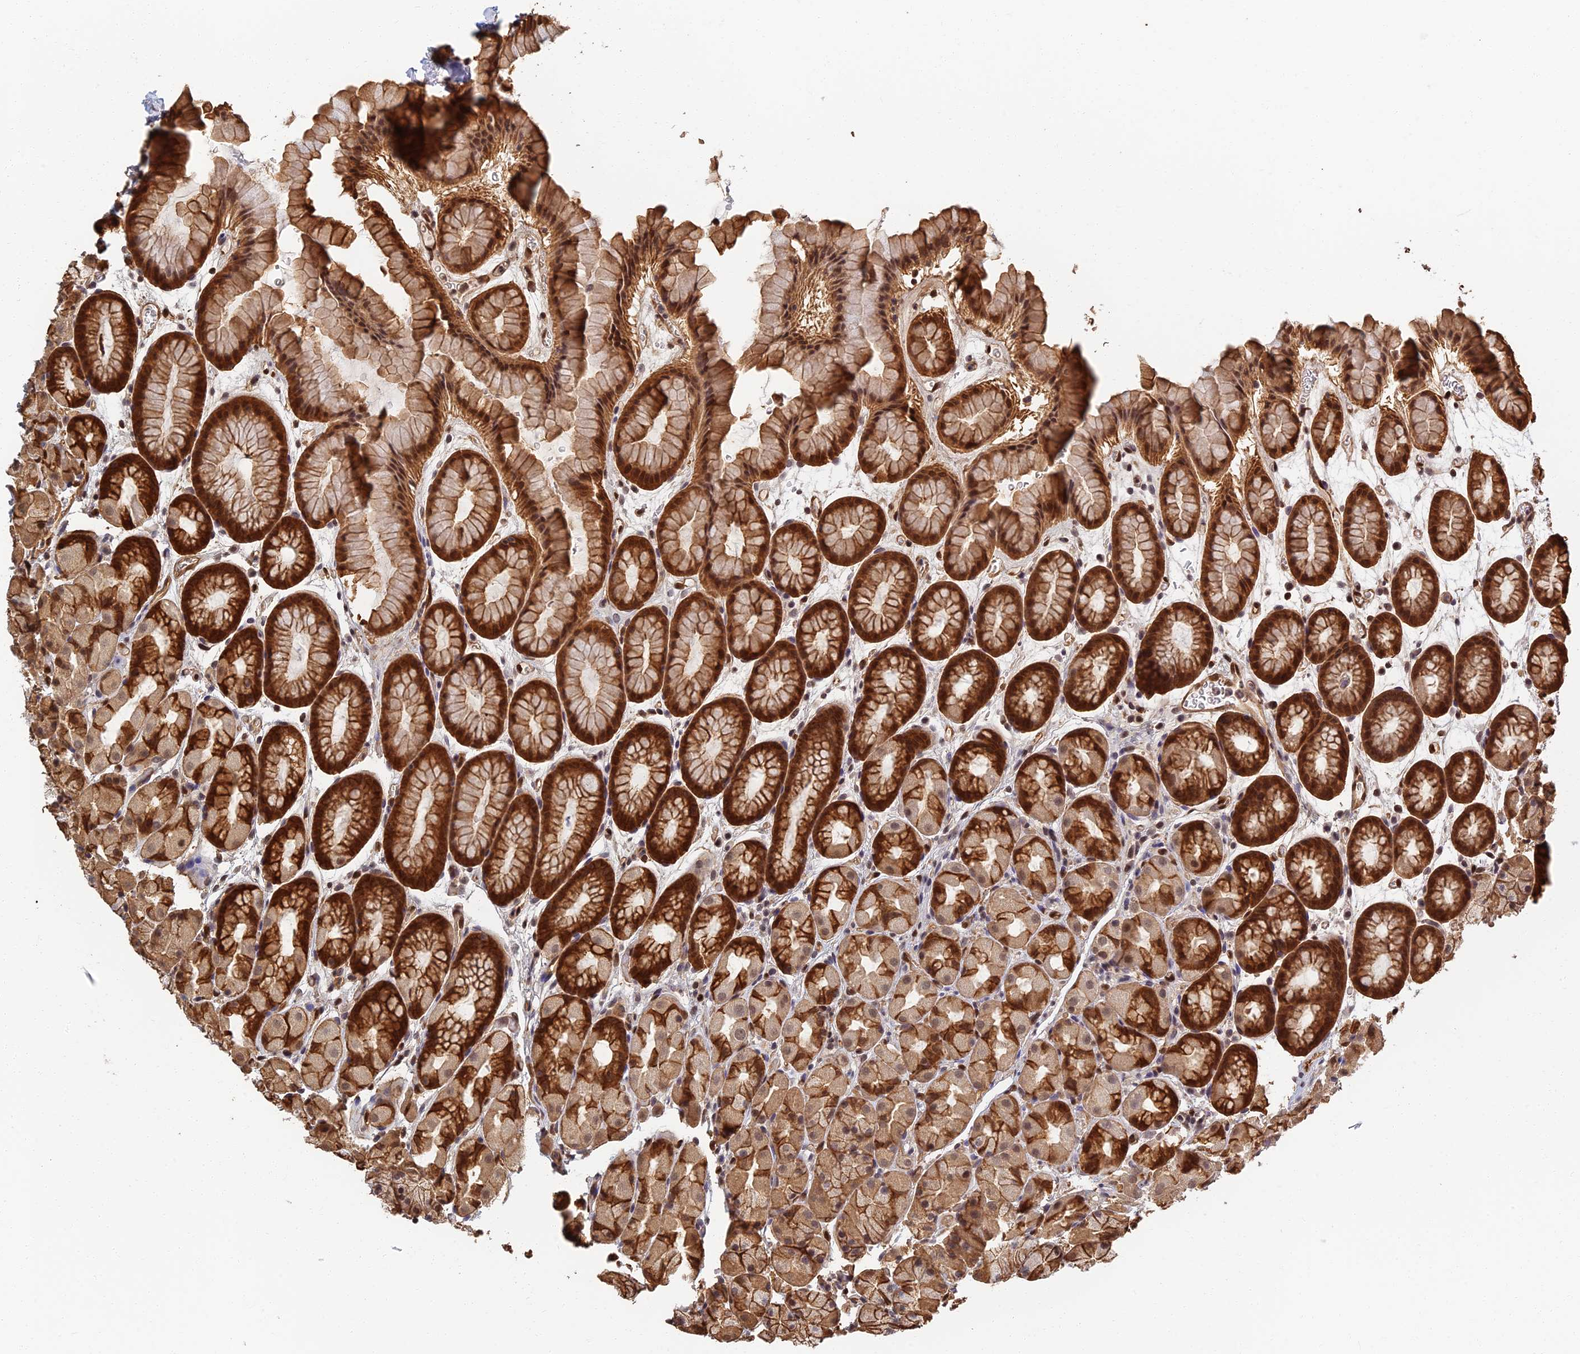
{"staining": {"intensity": "strong", "quantity": ">75%", "location": "cytoplasmic/membranous,nuclear"}, "tissue": "stomach", "cell_type": "Glandular cells", "image_type": "normal", "snomed": [{"axis": "morphology", "description": "Normal tissue, NOS"}, {"axis": "topography", "description": "Stomach, upper"}, {"axis": "topography", "description": "Stomach"}], "caption": "Unremarkable stomach displays strong cytoplasmic/membranous,nuclear expression in approximately >75% of glandular cells, visualized by immunohistochemistry. The staining was performed using DAB (3,3'-diaminobenzidine) to visualize the protein expression in brown, while the nuclei were stained in blue with hematoxylin (Magnification: 20x).", "gene": "LRRN3", "patient": {"sex": "male", "age": 47}}